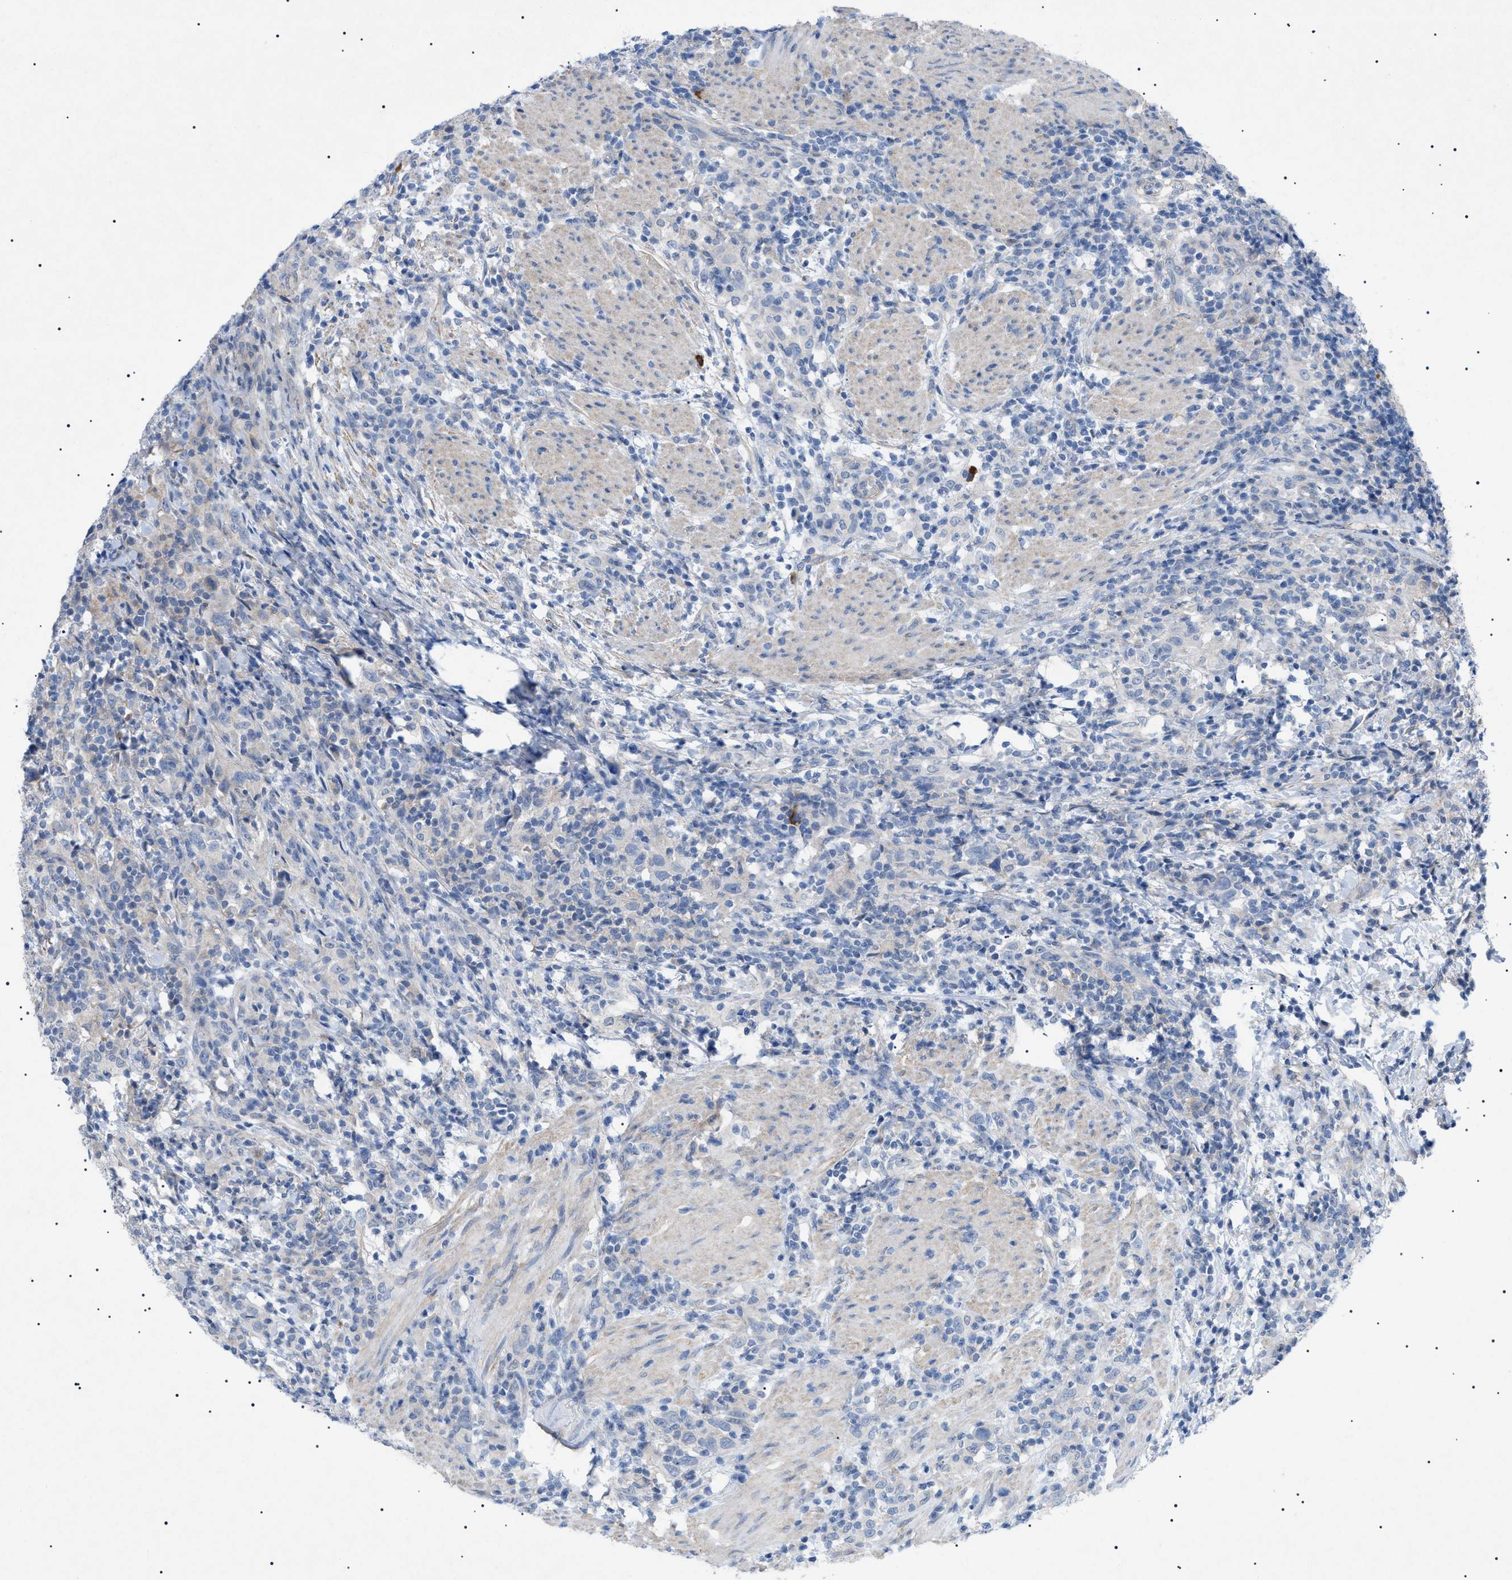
{"staining": {"intensity": "negative", "quantity": "none", "location": "none"}, "tissue": "urothelial cancer", "cell_type": "Tumor cells", "image_type": "cancer", "snomed": [{"axis": "morphology", "description": "Urothelial carcinoma, High grade"}, {"axis": "topography", "description": "Urinary bladder"}], "caption": "Immunohistochemical staining of urothelial cancer reveals no significant staining in tumor cells. (DAB IHC visualized using brightfield microscopy, high magnification).", "gene": "ADAMTS1", "patient": {"sex": "male", "age": 61}}